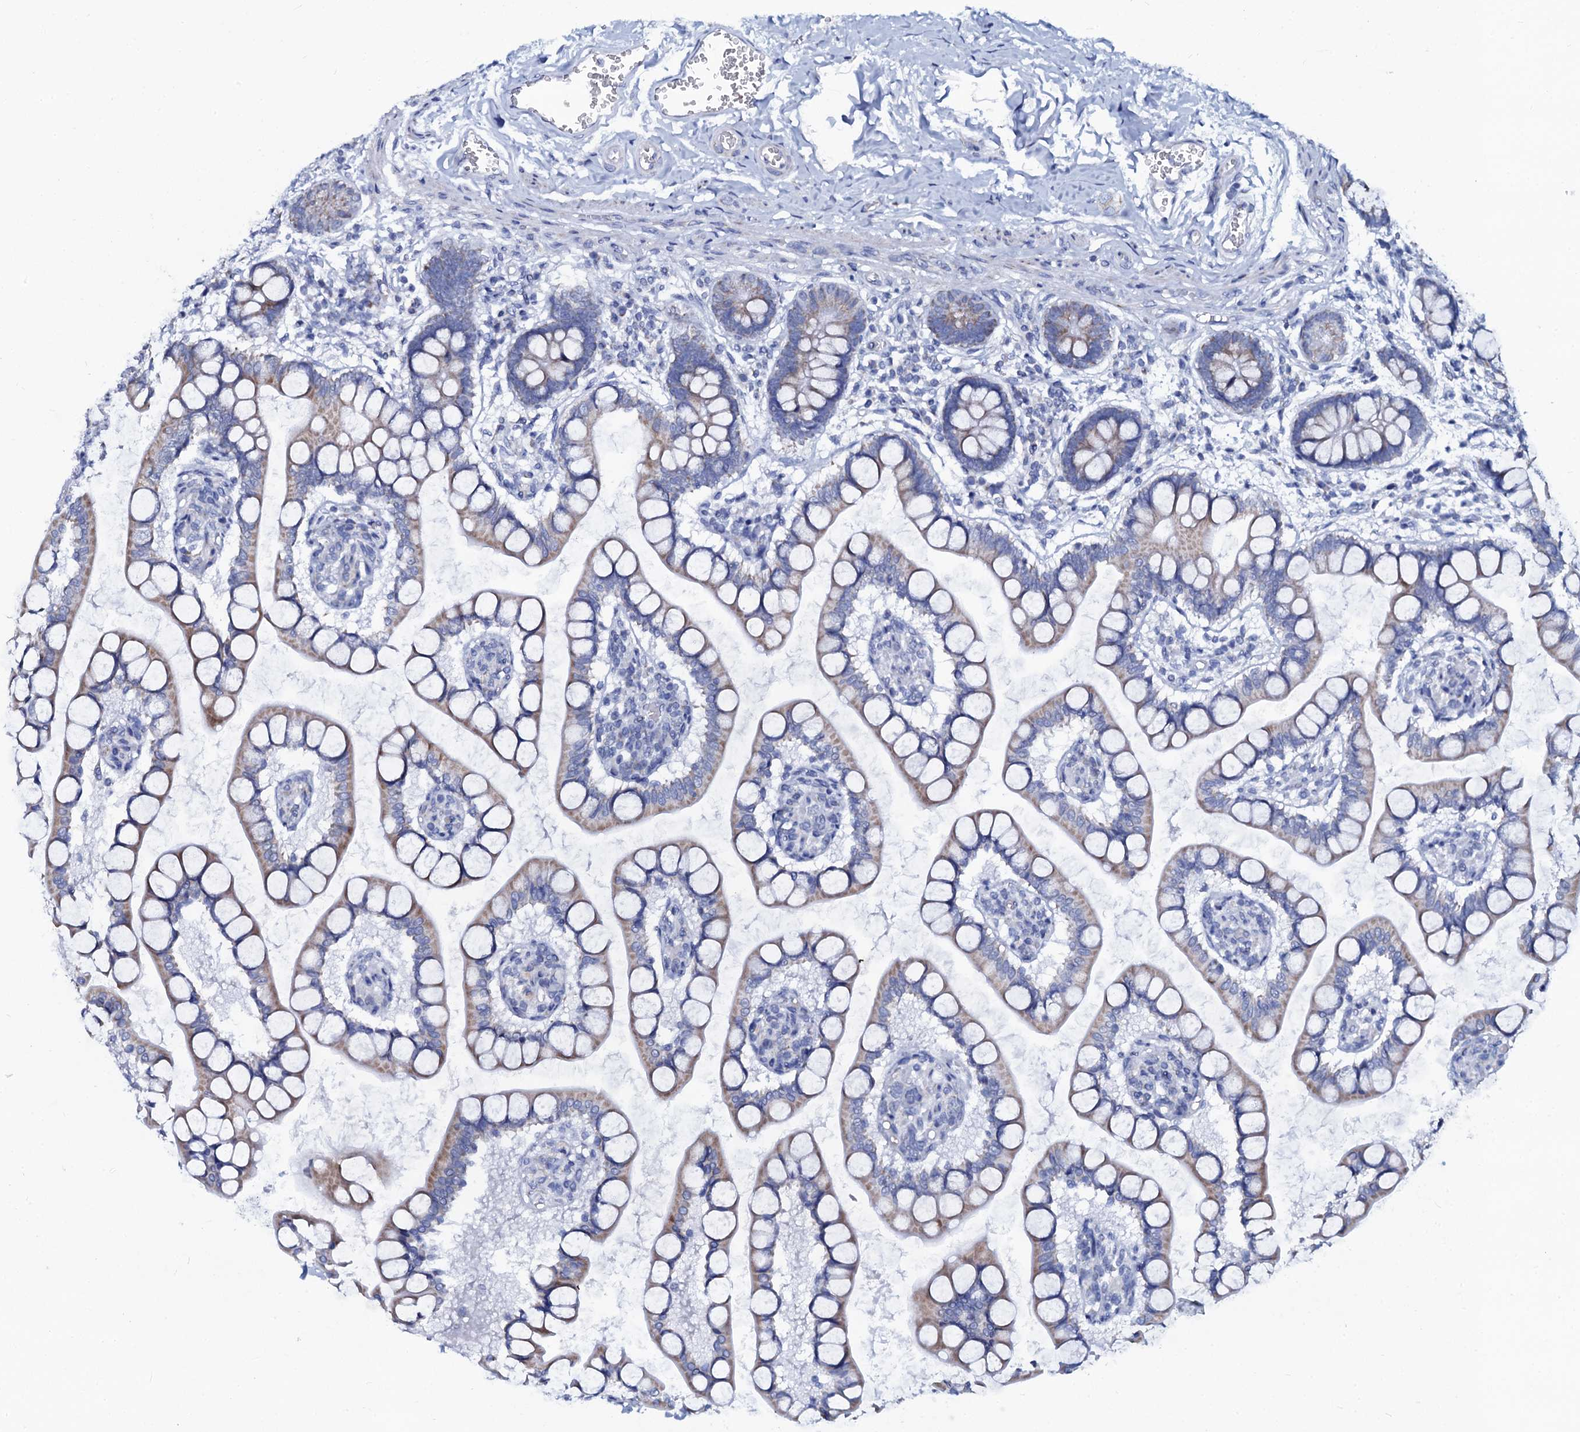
{"staining": {"intensity": "moderate", "quantity": "25%-75%", "location": "cytoplasmic/membranous"}, "tissue": "small intestine", "cell_type": "Glandular cells", "image_type": "normal", "snomed": [{"axis": "morphology", "description": "Normal tissue, NOS"}, {"axis": "topography", "description": "Small intestine"}], "caption": "The photomicrograph exhibits immunohistochemical staining of unremarkable small intestine. There is moderate cytoplasmic/membranous staining is identified in about 25%-75% of glandular cells.", "gene": "SLC37A4", "patient": {"sex": "male", "age": 52}}